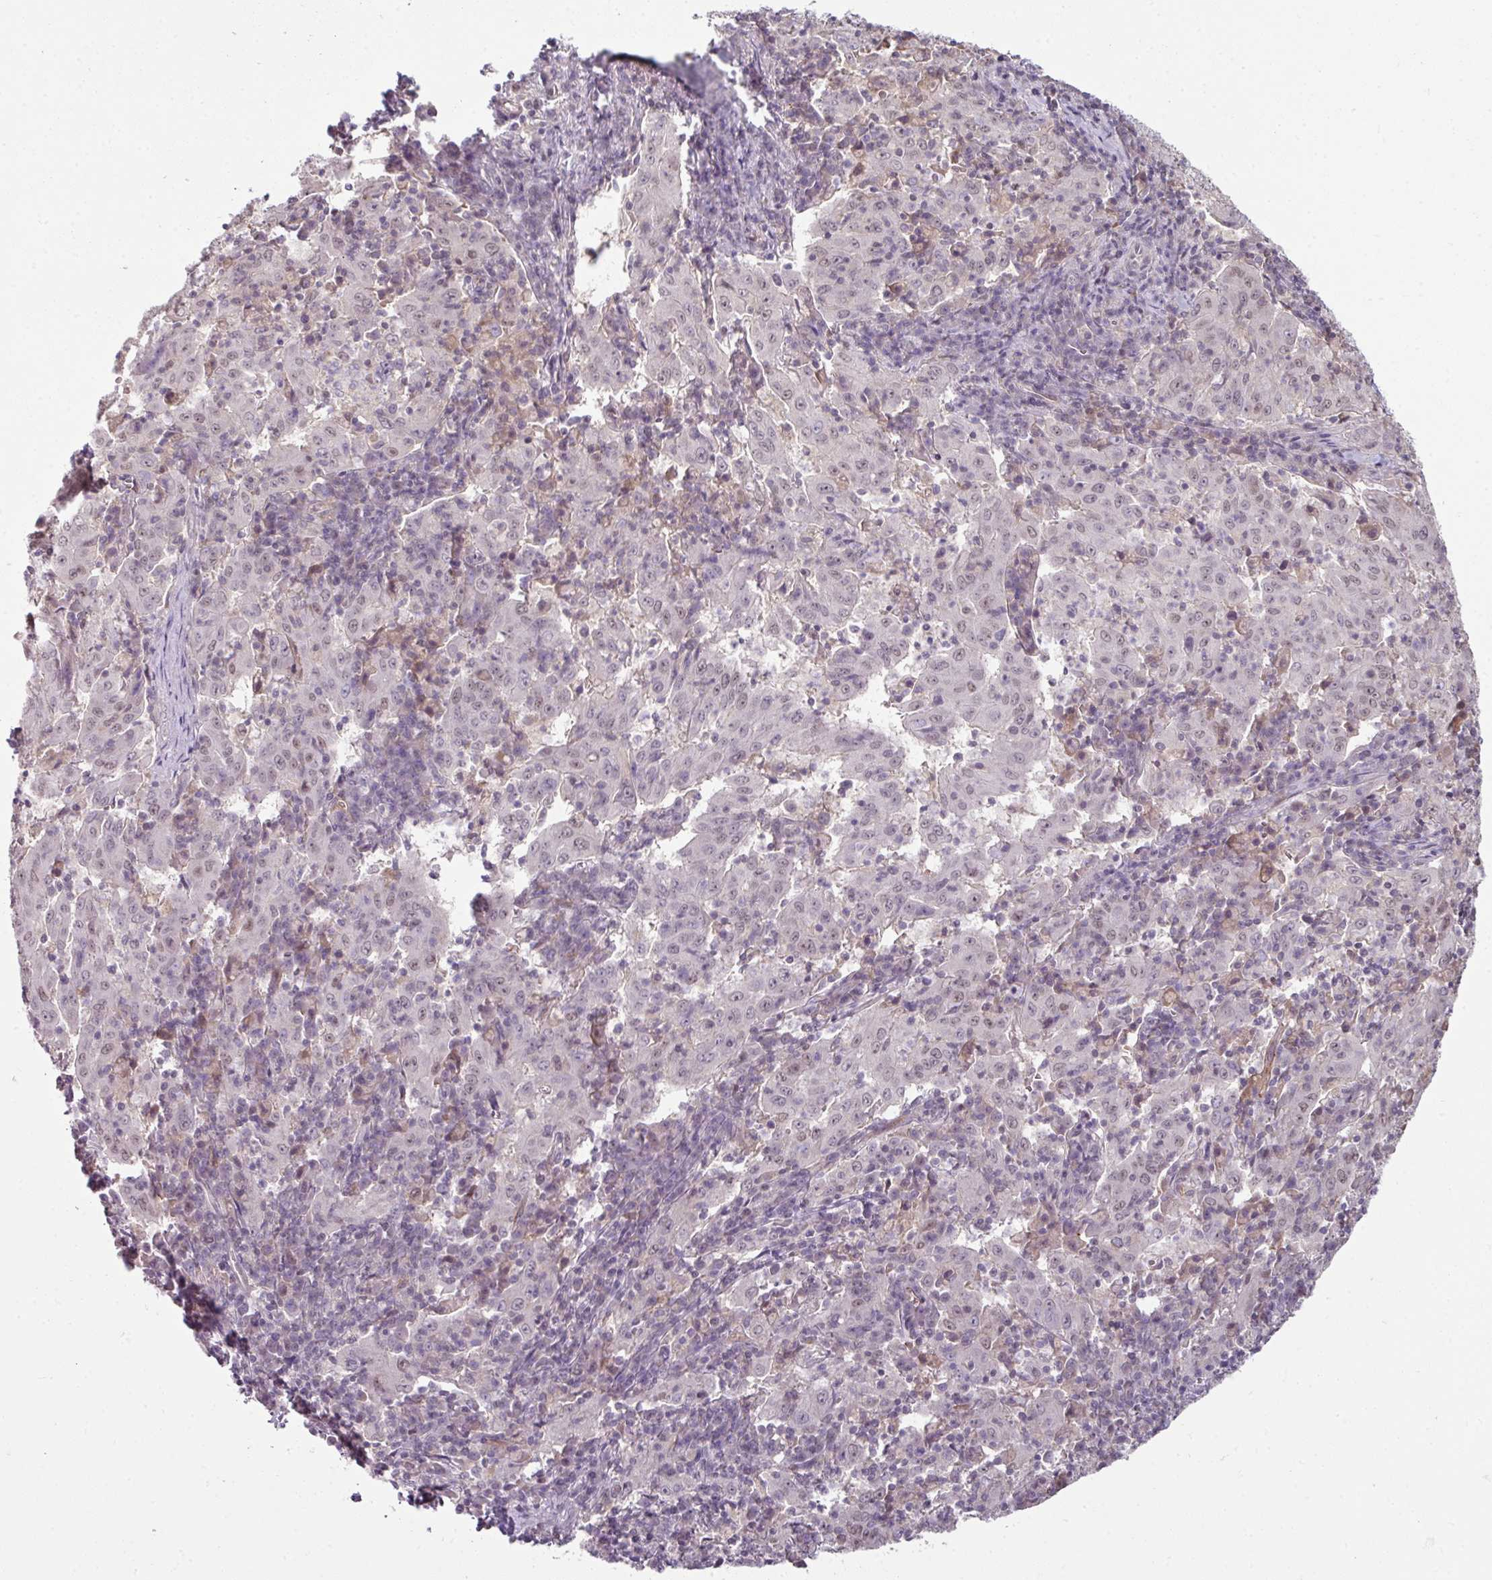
{"staining": {"intensity": "weak", "quantity": ">75%", "location": "nuclear"}, "tissue": "pancreatic cancer", "cell_type": "Tumor cells", "image_type": "cancer", "snomed": [{"axis": "morphology", "description": "Adenocarcinoma, NOS"}, {"axis": "topography", "description": "Pancreas"}], "caption": "Pancreatic cancer (adenocarcinoma) stained for a protein (brown) displays weak nuclear positive staining in about >75% of tumor cells.", "gene": "C19orf33", "patient": {"sex": "male", "age": 63}}